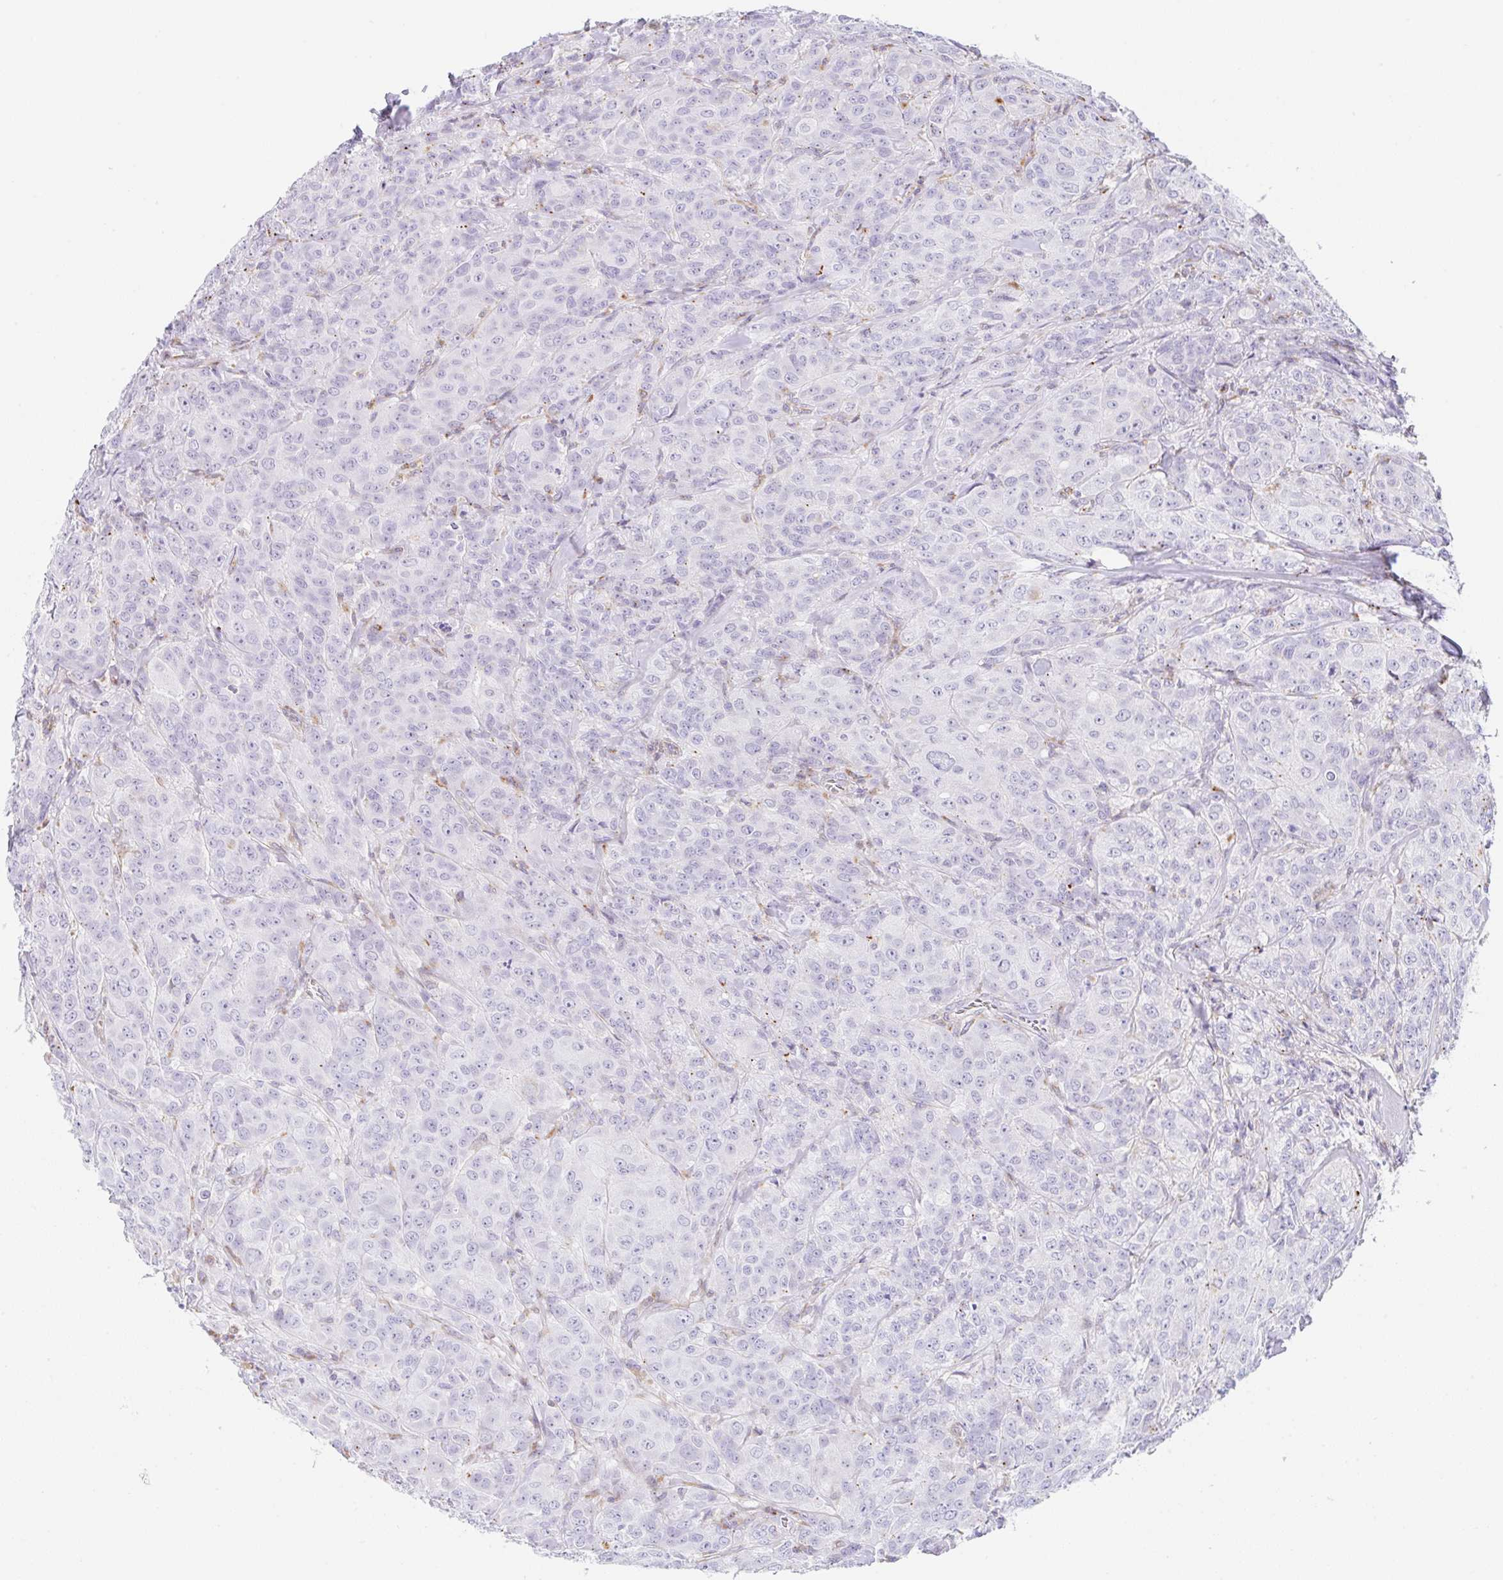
{"staining": {"intensity": "negative", "quantity": "none", "location": "none"}, "tissue": "breast cancer", "cell_type": "Tumor cells", "image_type": "cancer", "snomed": [{"axis": "morphology", "description": "Normal tissue, NOS"}, {"axis": "morphology", "description": "Duct carcinoma"}, {"axis": "topography", "description": "Breast"}], "caption": "Tumor cells are negative for protein expression in human intraductal carcinoma (breast).", "gene": "DKK4", "patient": {"sex": "female", "age": 43}}